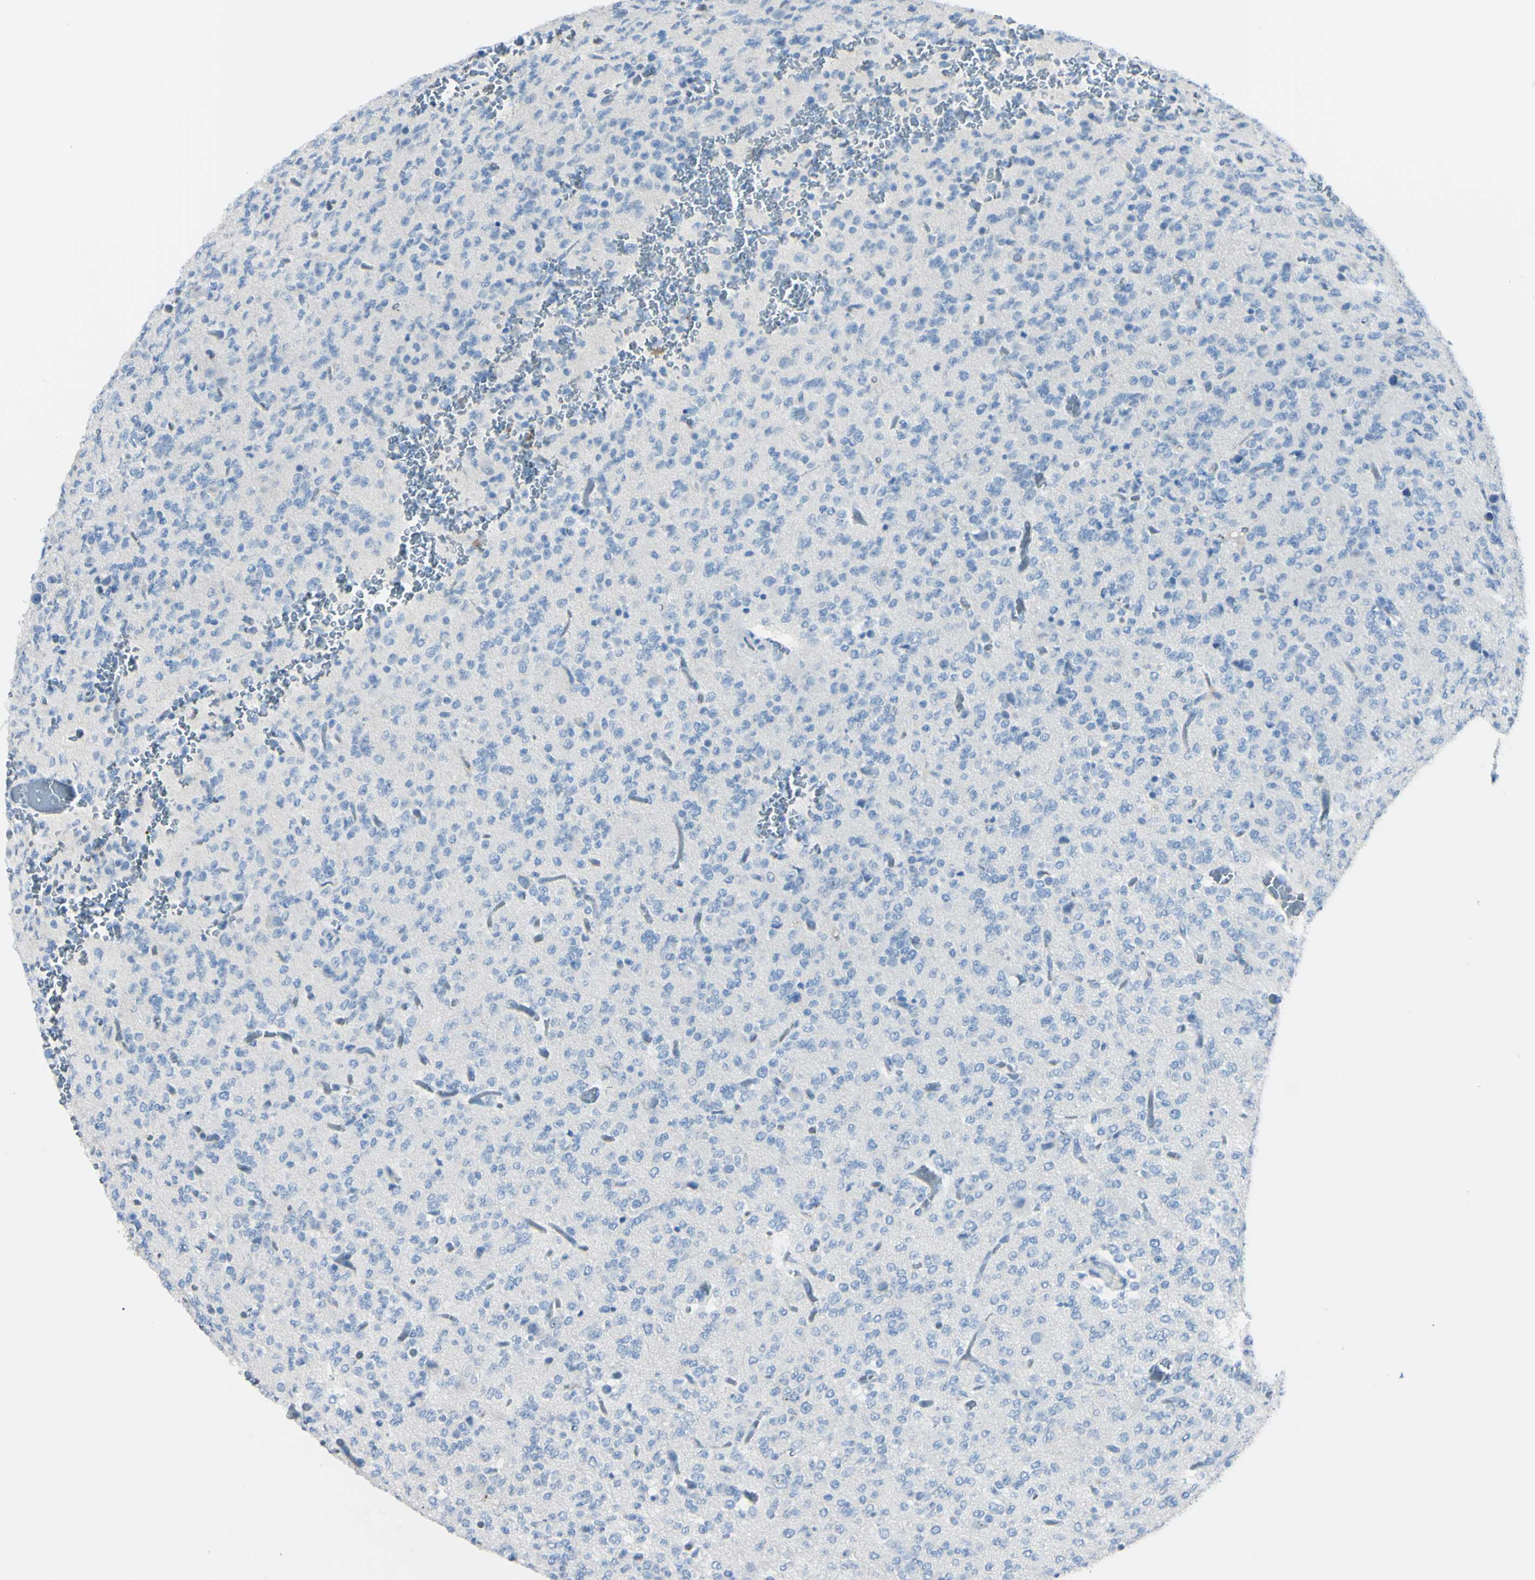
{"staining": {"intensity": "negative", "quantity": "none", "location": "none"}, "tissue": "glioma", "cell_type": "Tumor cells", "image_type": "cancer", "snomed": [{"axis": "morphology", "description": "Glioma, malignant, Low grade"}, {"axis": "topography", "description": "Brain"}], "caption": "DAB (3,3'-diaminobenzidine) immunohistochemical staining of glioma reveals no significant positivity in tumor cells. The staining was performed using DAB (3,3'-diaminobenzidine) to visualize the protein expression in brown, while the nuclei were stained in blue with hematoxylin (Magnification: 20x).", "gene": "FOLH1", "patient": {"sex": "male", "age": 38}}